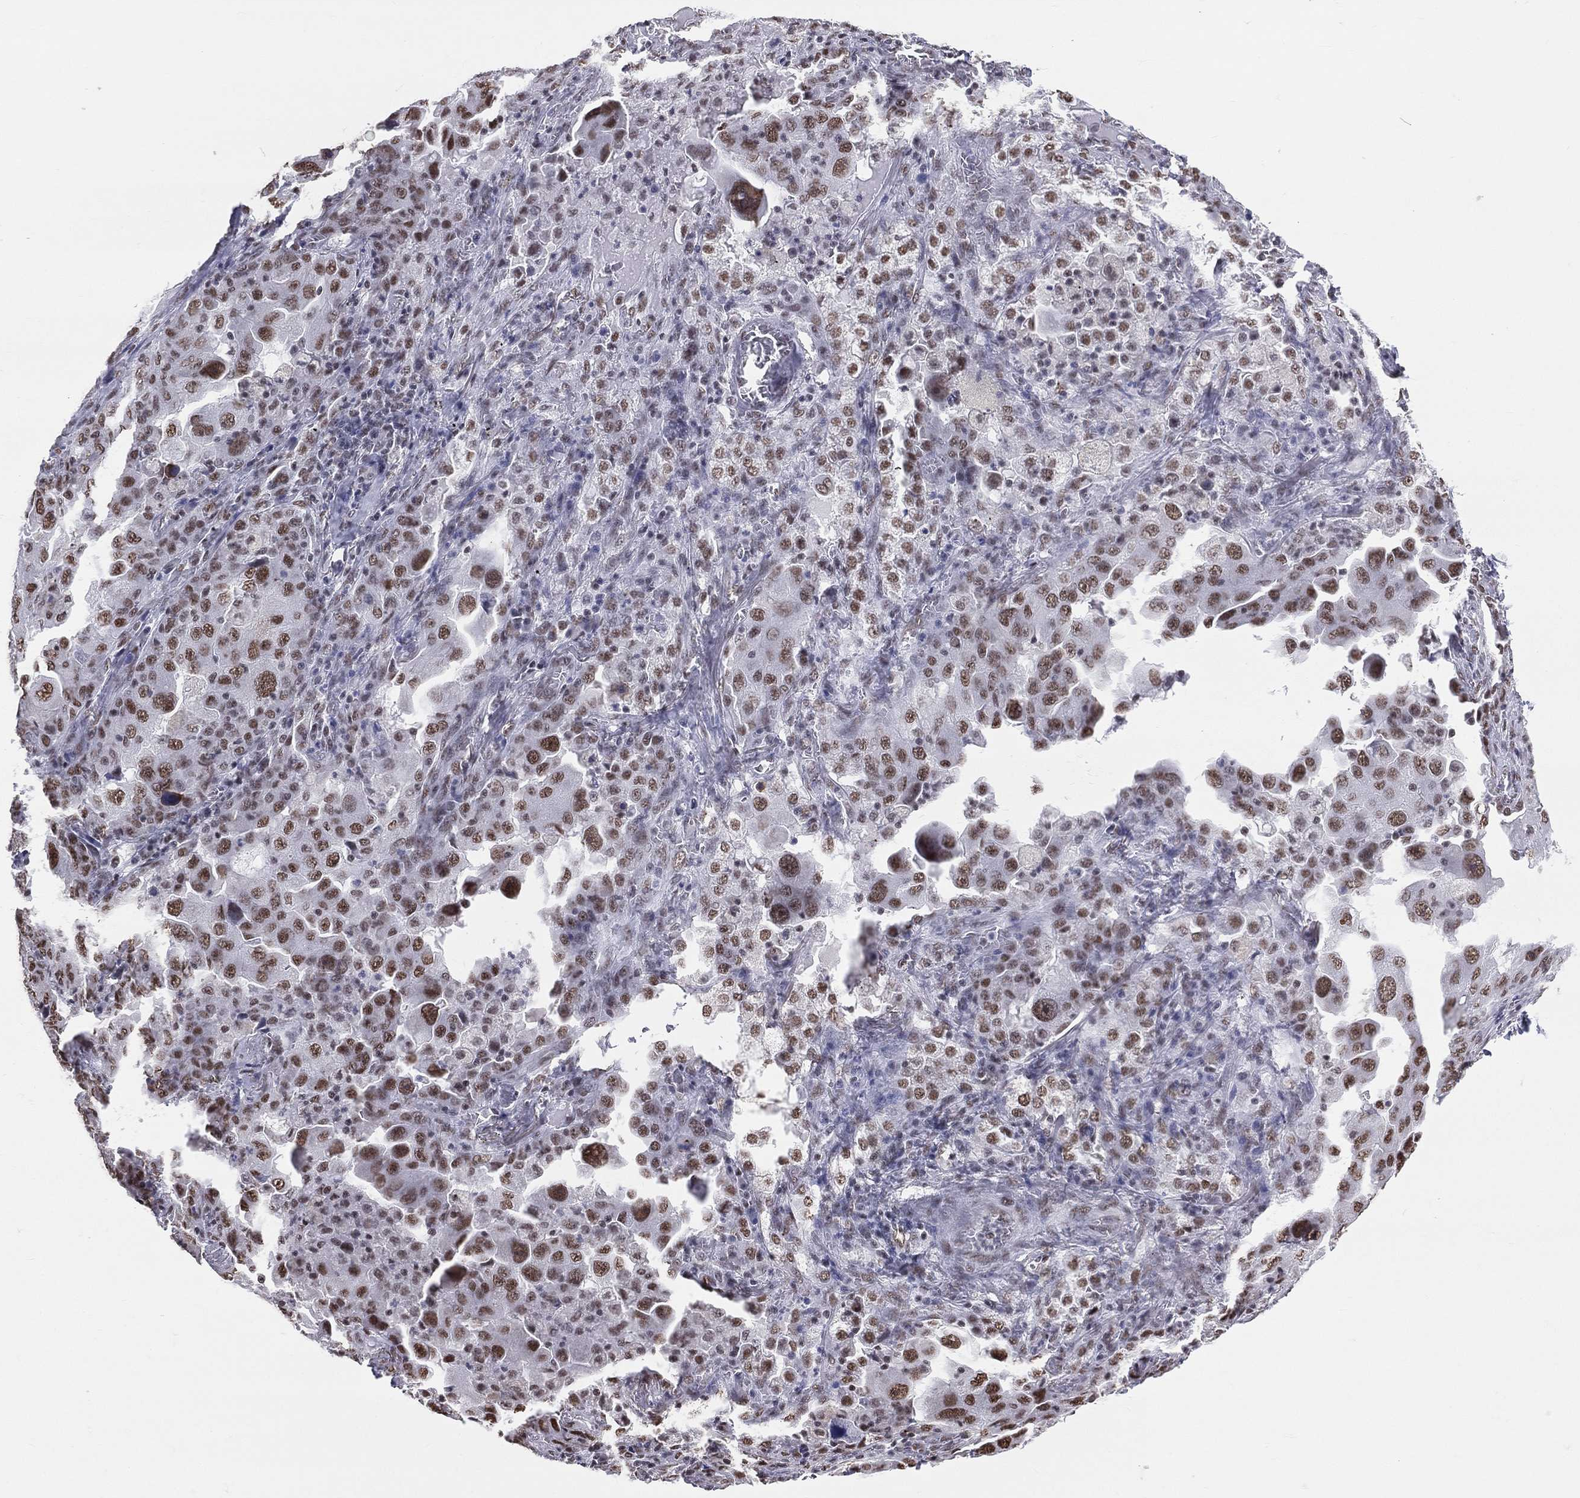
{"staining": {"intensity": "strong", "quantity": "25%-75%", "location": "nuclear"}, "tissue": "lung cancer", "cell_type": "Tumor cells", "image_type": "cancer", "snomed": [{"axis": "morphology", "description": "Adenocarcinoma, NOS"}, {"axis": "topography", "description": "Lung"}], "caption": "Adenocarcinoma (lung) stained with DAB (3,3'-diaminobenzidine) immunohistochemistry (IHC) exhibits high levels of strong nuclear expression in approximately 25%-75% of tumor cells. (DAB IHC with brightfield microscopy, high magnification).", "gene": "ZNF7", "patient": {"sex": "female", "age": 61}}